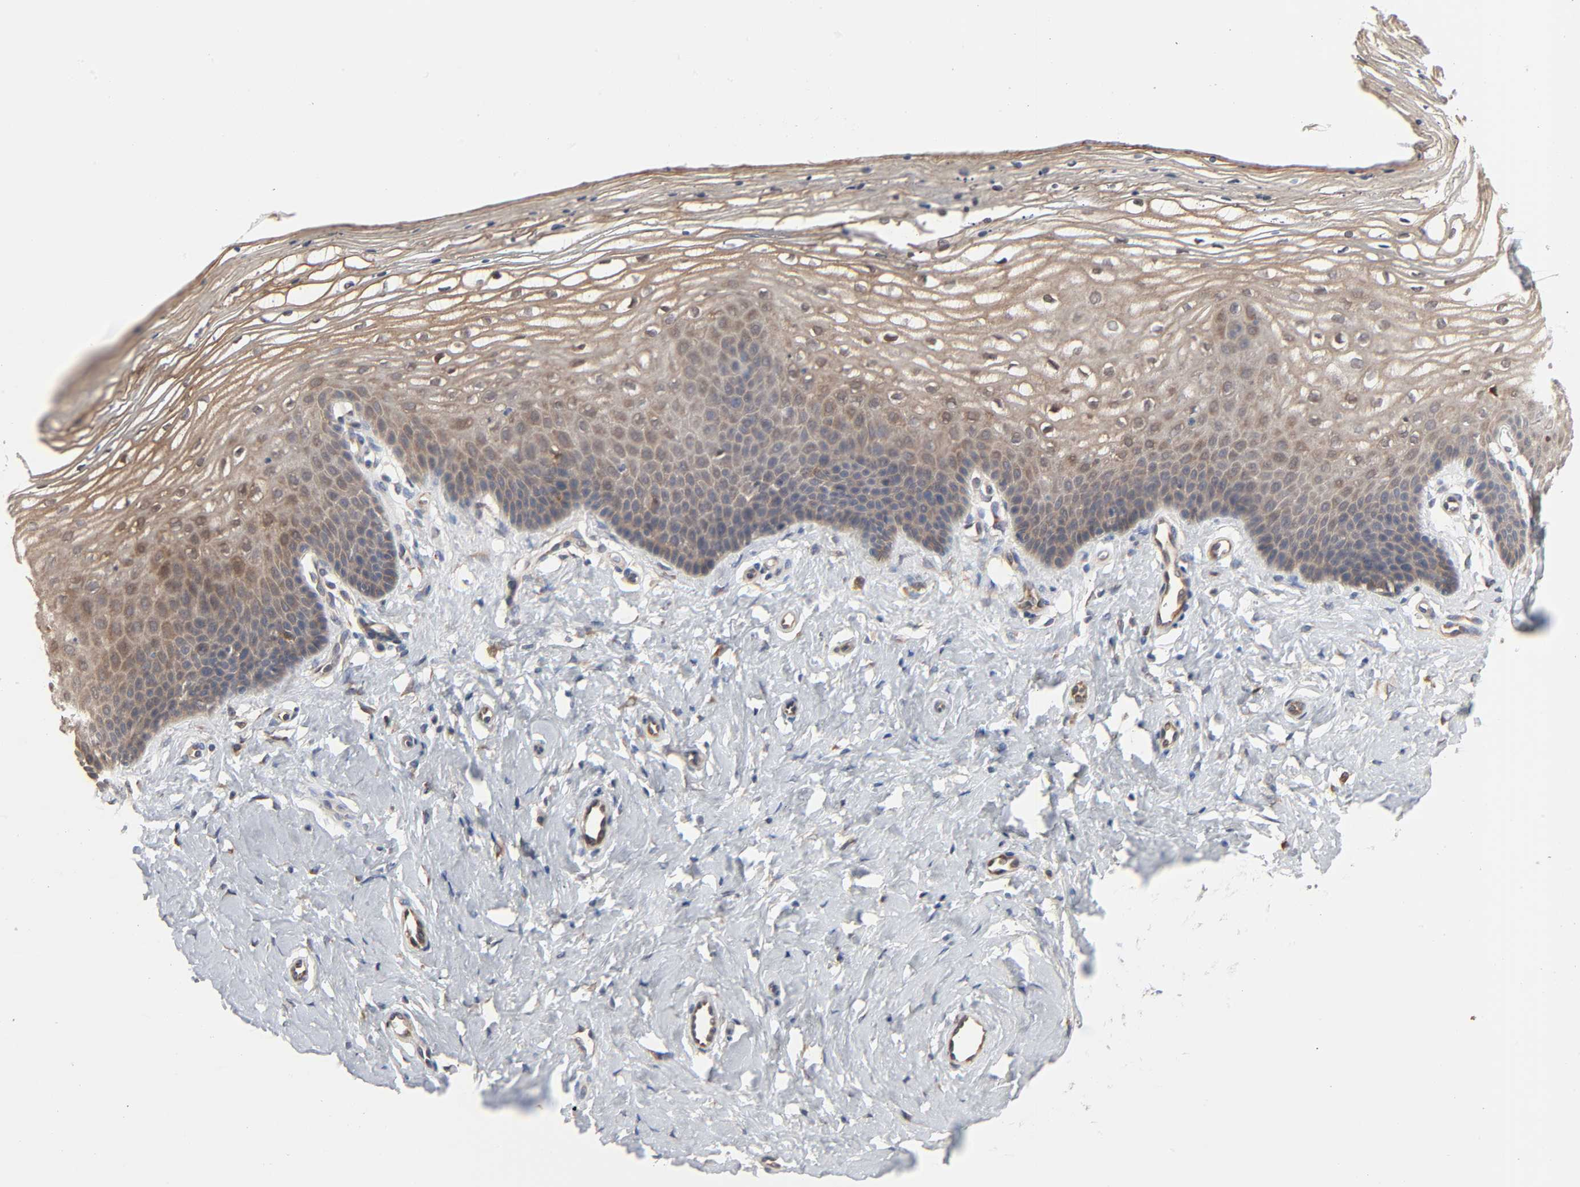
{"staining": {"intensity": "weak", "quantity": ">75%", "location": "cytoplasmic/membranous,nuclear"}, "tissue": "vagina", "cell_type": "Squamous epithelial cells", "image_type": "normal", "snomed": [{"axis": "morphology", "description": "Normal tissue, NOS"}, {"axis": "topography", "description": "Vagina"}], "caption": "High-power microscopy captured an immunohistochemistry (IHC) histopathology image of benign vagina, revealing weak cytoplasmic/membranous,nuclear expression in about >75% of squamous epithelial cells. (brown staining indicates protein expression, while blue staining denotes nuclei).", "gene": "NDRG2", "patient": {"sex": "female", "age": 68}}